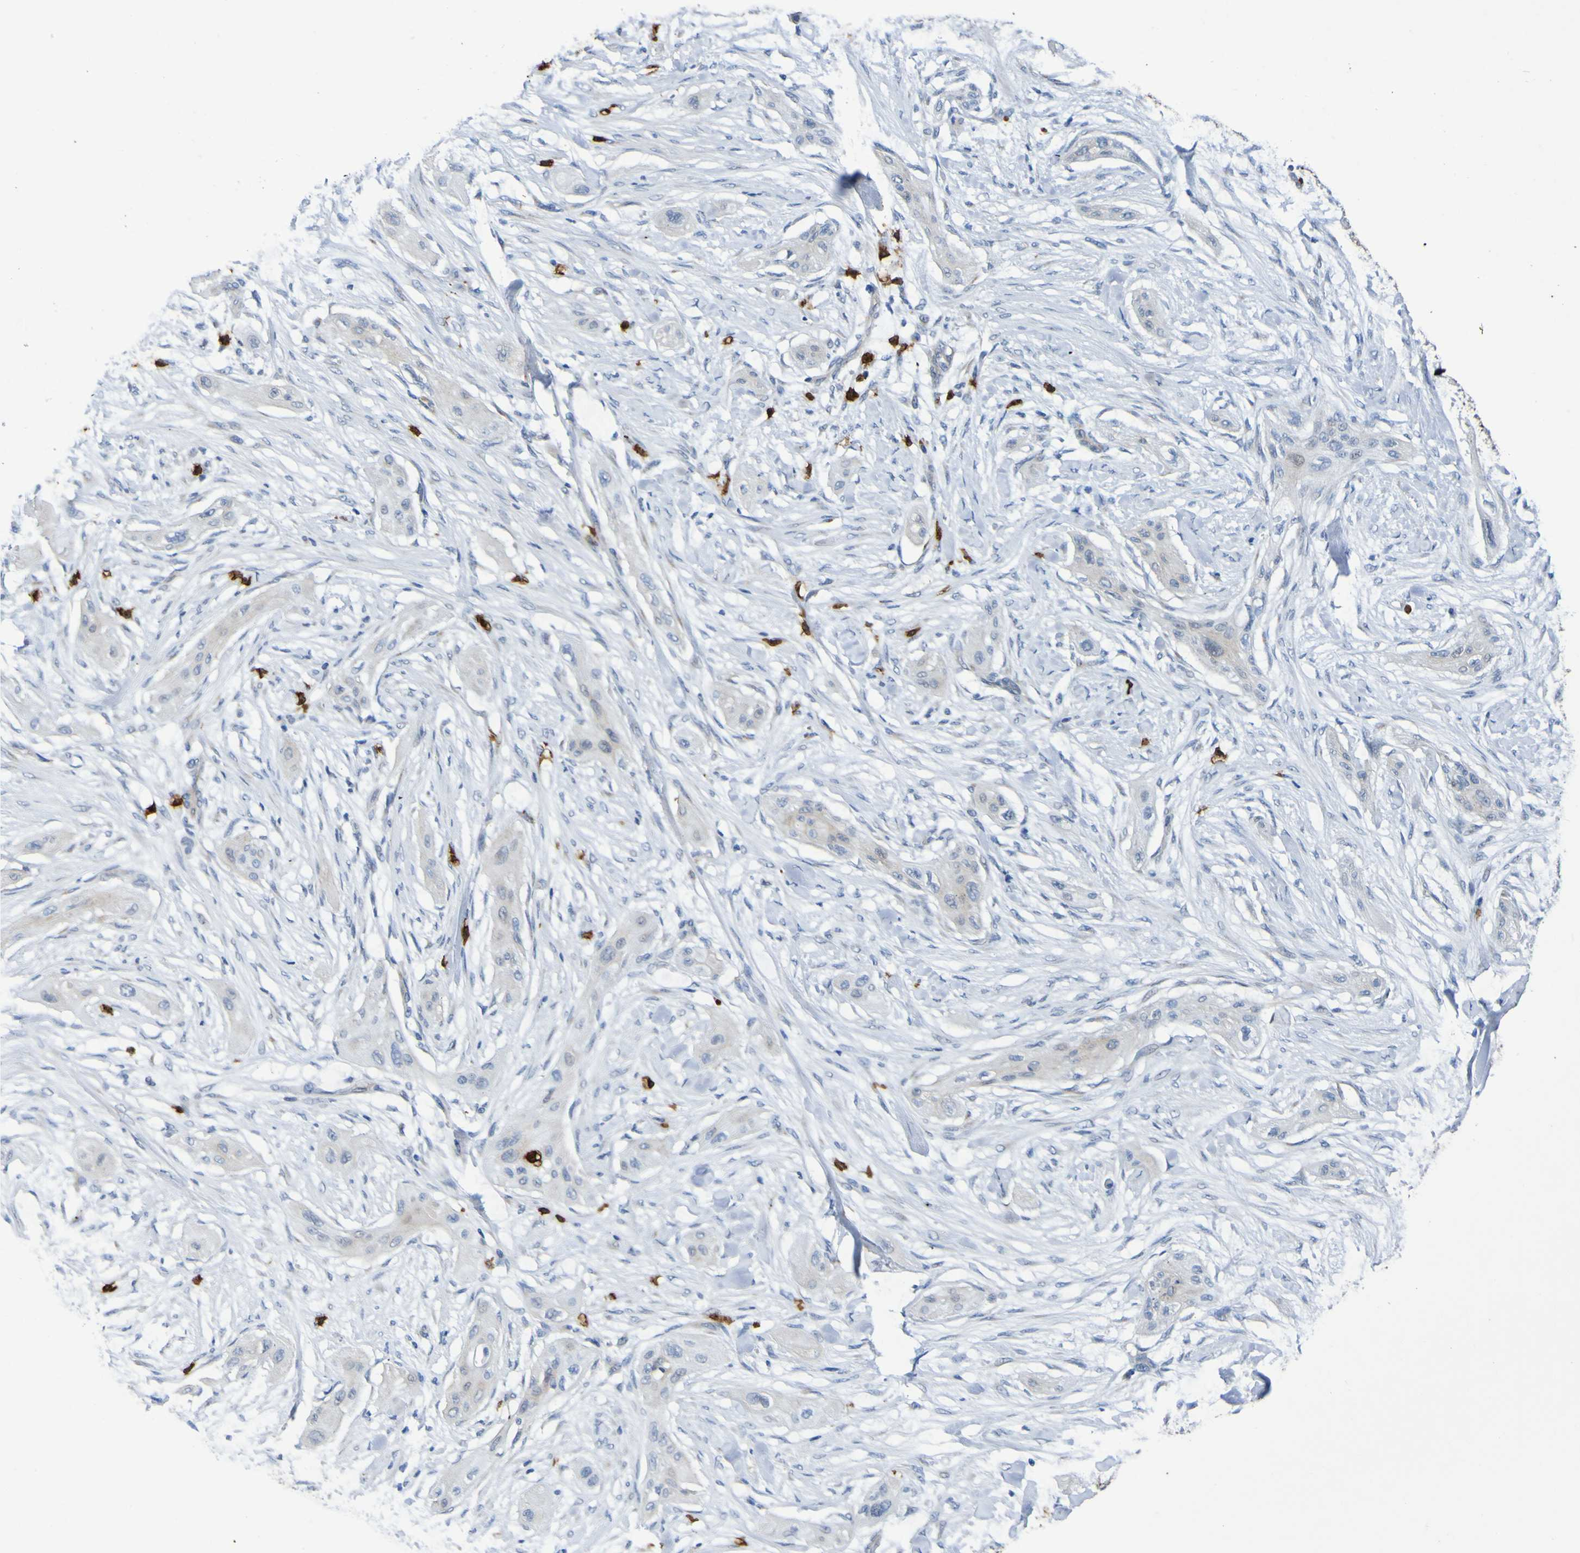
{"staining": {"intensity": "negative", "quantity": "none", "location": "none"}, "tissue": "lung cancer", "cell_type": "Tumor cells", "image_type": "cancer", "snomed": [{"axis": "morphology", "description": "Squamous cell carcinoma, NOS"}, {"axis": "topography", "description": "Lung"}], "caption": "This is an IHC micrograph of squamous cell carcinoma (lung). There is no expression in tumor cells.", "gene": "C11orf24", "patient": {"sex": "female", "age": 47}}